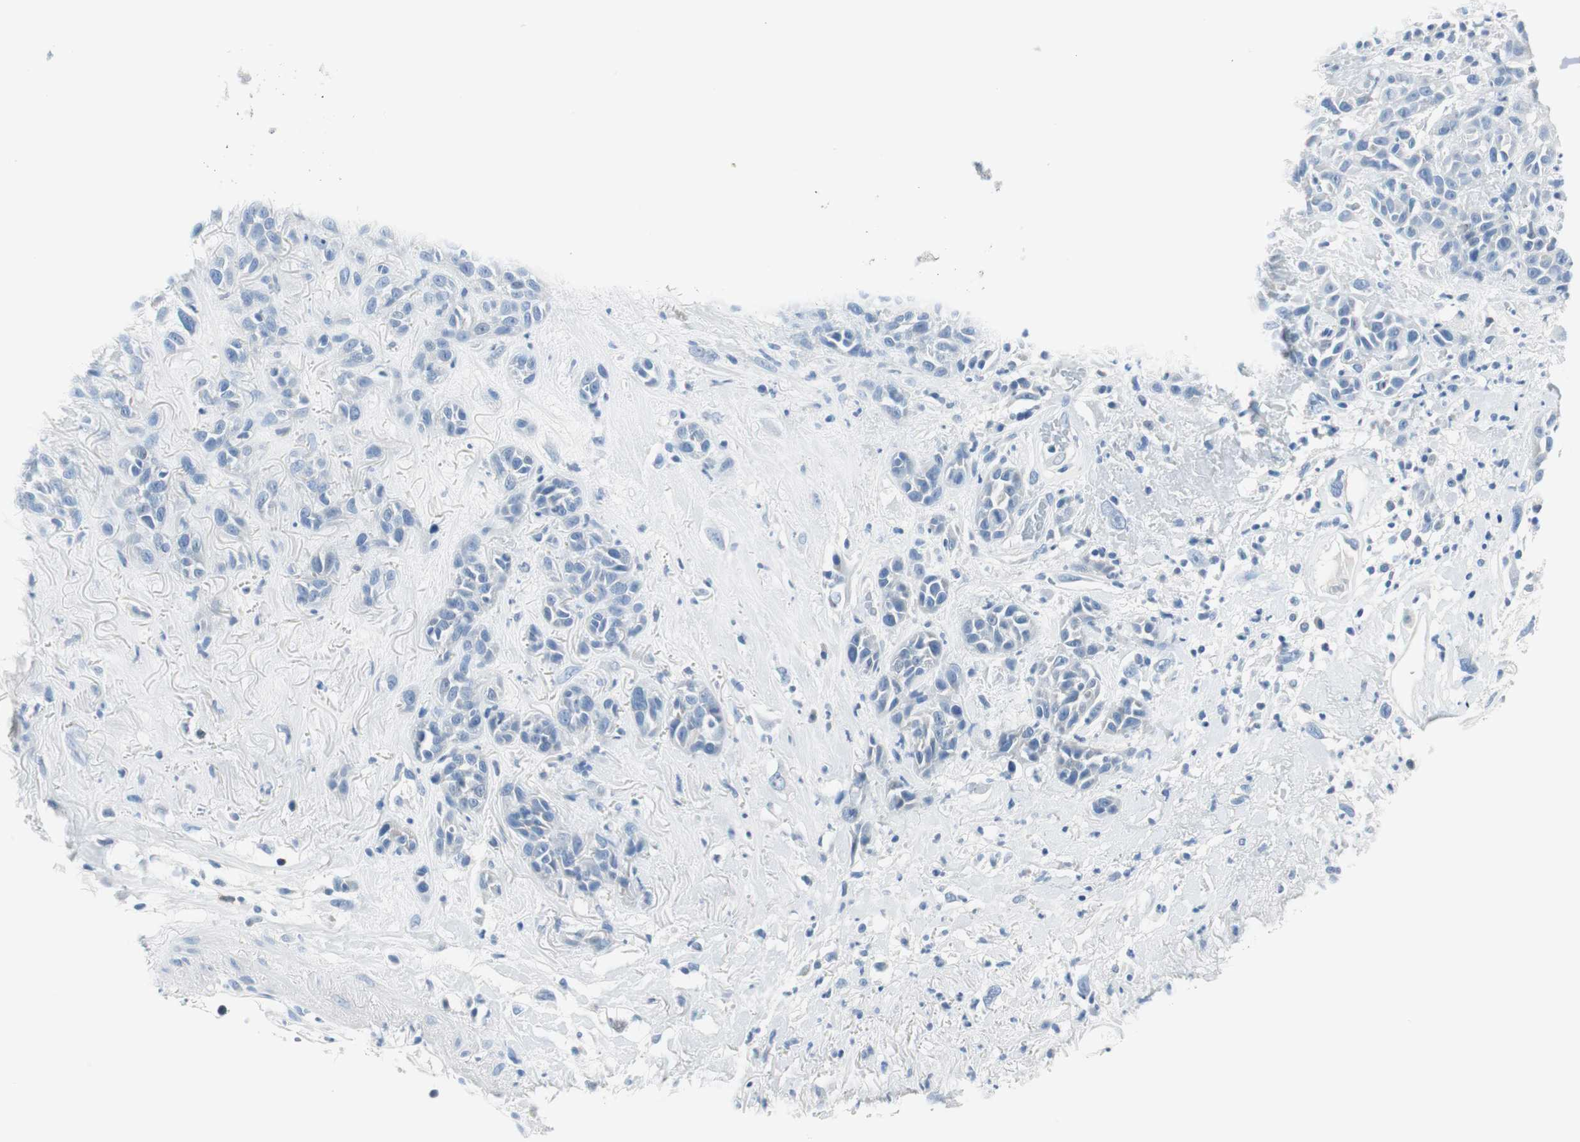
{"staining": {"intensity": "negative", "quantity": "none", "location": "none"}, "tissue": "head and neck cancer", "cell_type": "Tumor cells", "image_type": "cancer", "snomed": [{"axis": "morphology", "description": "Squamous cell carcinoma, NOS"}, {"axis": "topography", "description": "Head-Neck"}], "caption": "The image reveals no significant staining in tumor cells of squamous cell carcinoma (head and neck).", "gene": "FBP1", "patient": {"sex": "male", "age": 62}}